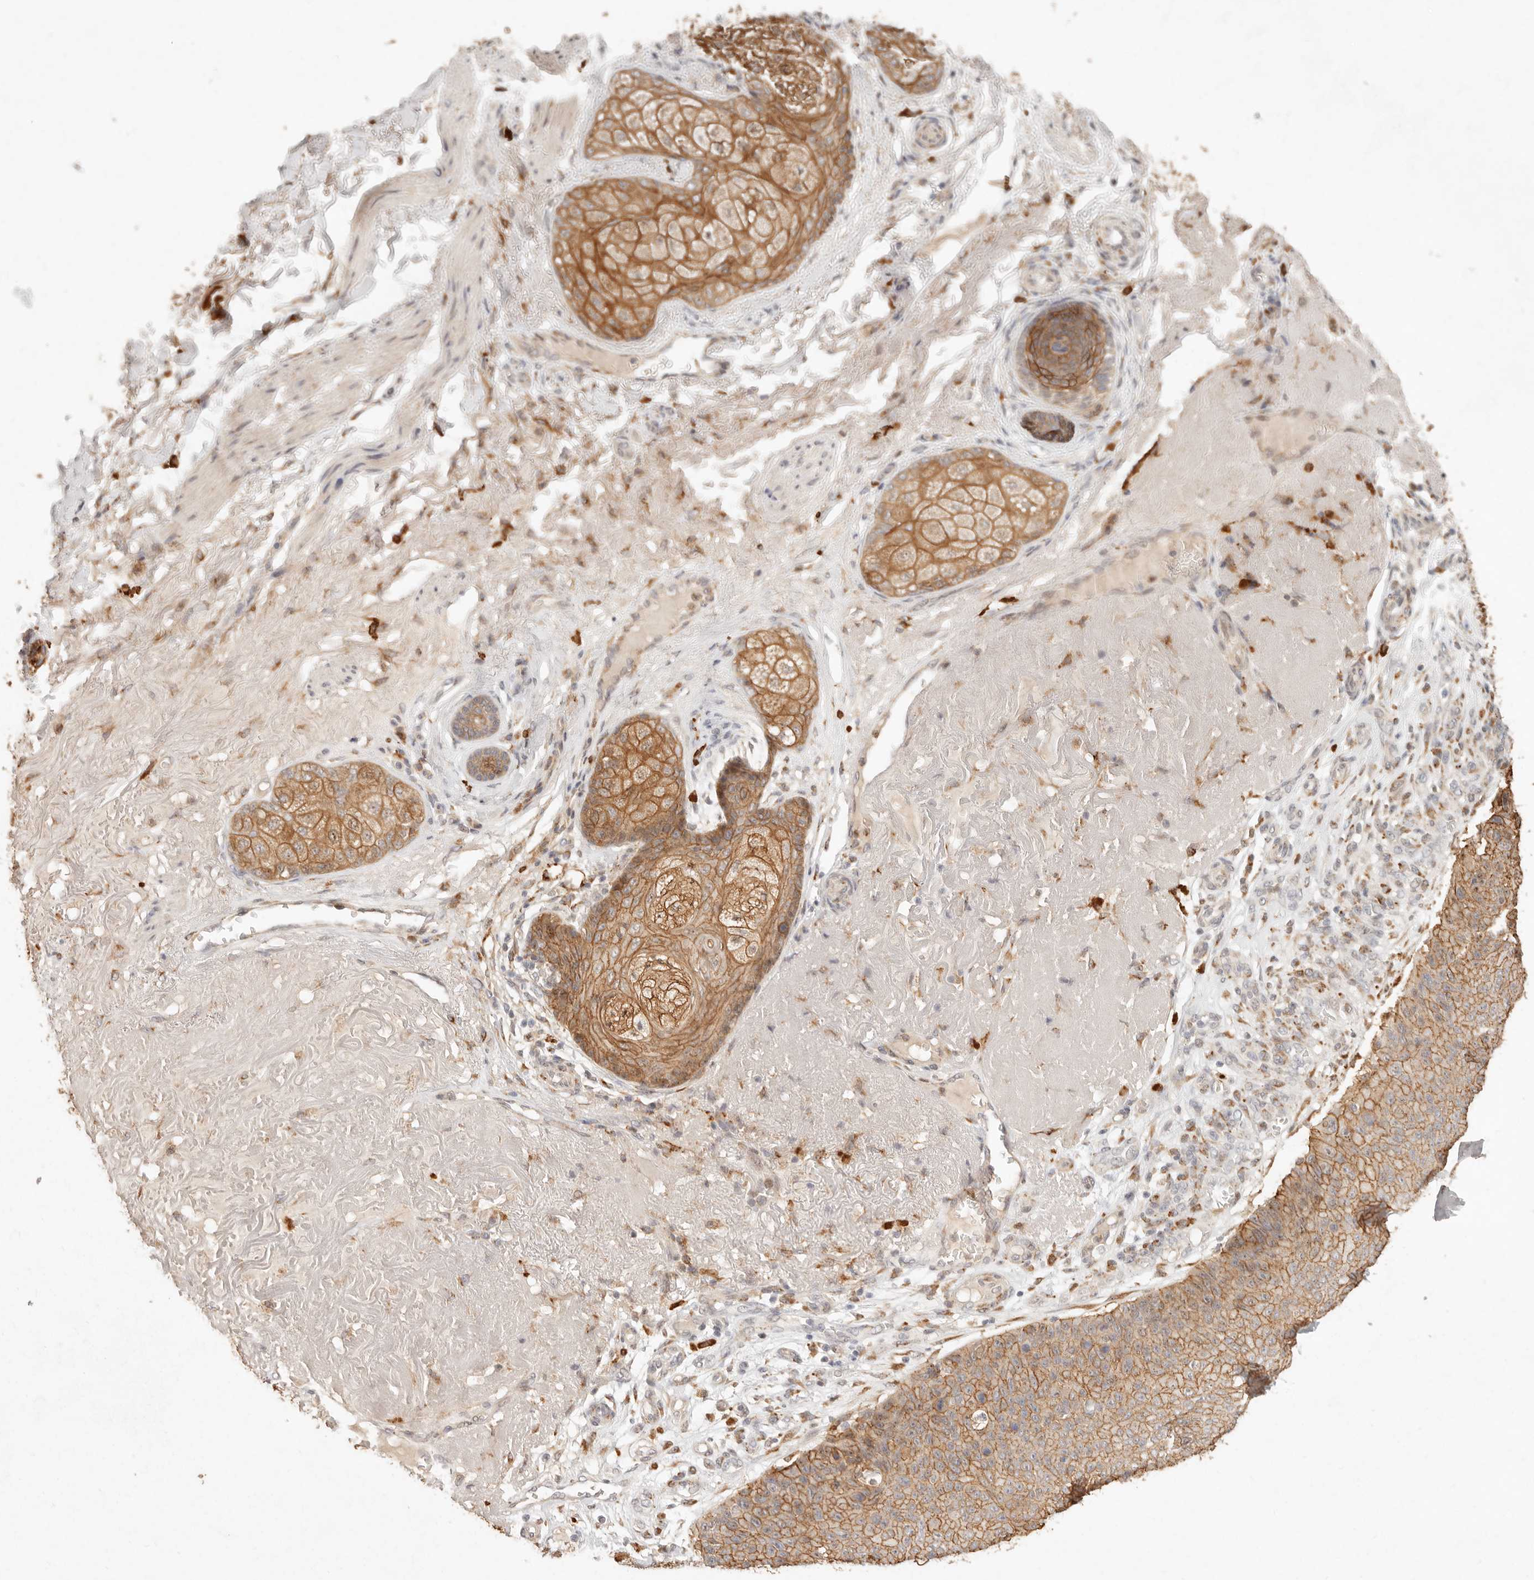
{"staining": {"intensity": "strong", "quantity": ">75%", "location": "cytoplasmic/membranous"}, "tissue": "skin cancer", "cell_type": "Tumor cells", "image_type": "cancer", "snomed": [{"axis": "morphology", "description": "Squamous cell carcinoma, NOS"}, {"axis": "topography", "description": "Skin"}], "caption": "Squamous cell carcinoma (skin) stained with a protein marker shows strong staining in tumor cells.", "gene": "C1orf127", "patient": {"sex": "female", "age": 88}}